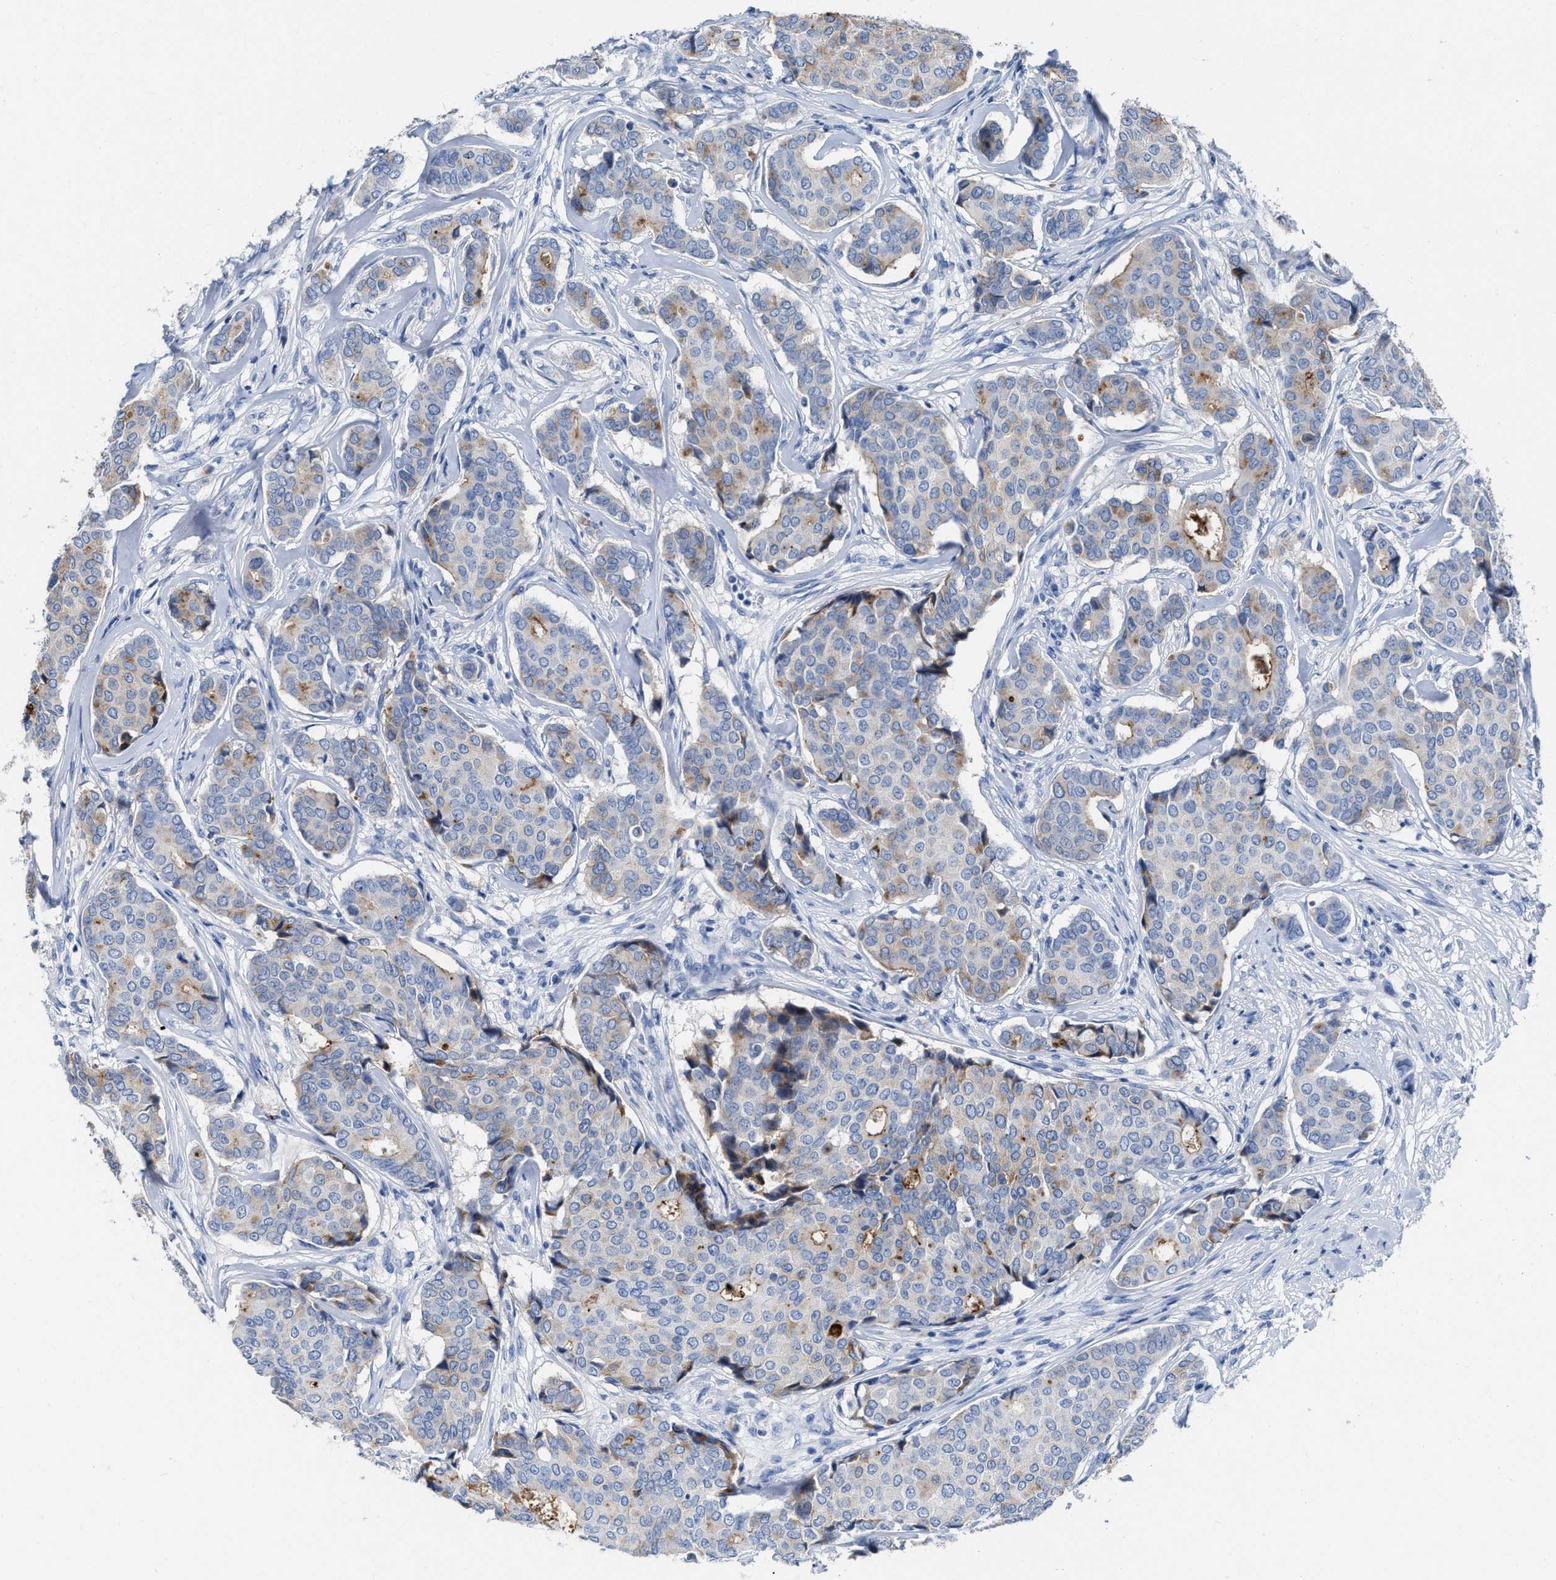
{"staining": {"intensity": "moderate", "quantity": "<25%", "location": "cytoplasmic/membranous"}, "tissue": "breast cancer", "cell_type": "Tumor cells", "image_type": "cancer", "snomed": [{"axis": "morphology", "description": "Duct carcinoma"}, {"axis": "topography", "description": "Breast"}], "caption": "A high-resolution image shows immunohistochemistry staining of intraductal carcinoma (breast), which displays moderate cytoplasmic/membranous positivity in about <25% of tumor cells.", "gene": "CEACAM5", "patient": {"sex": "female", "age": 75}}